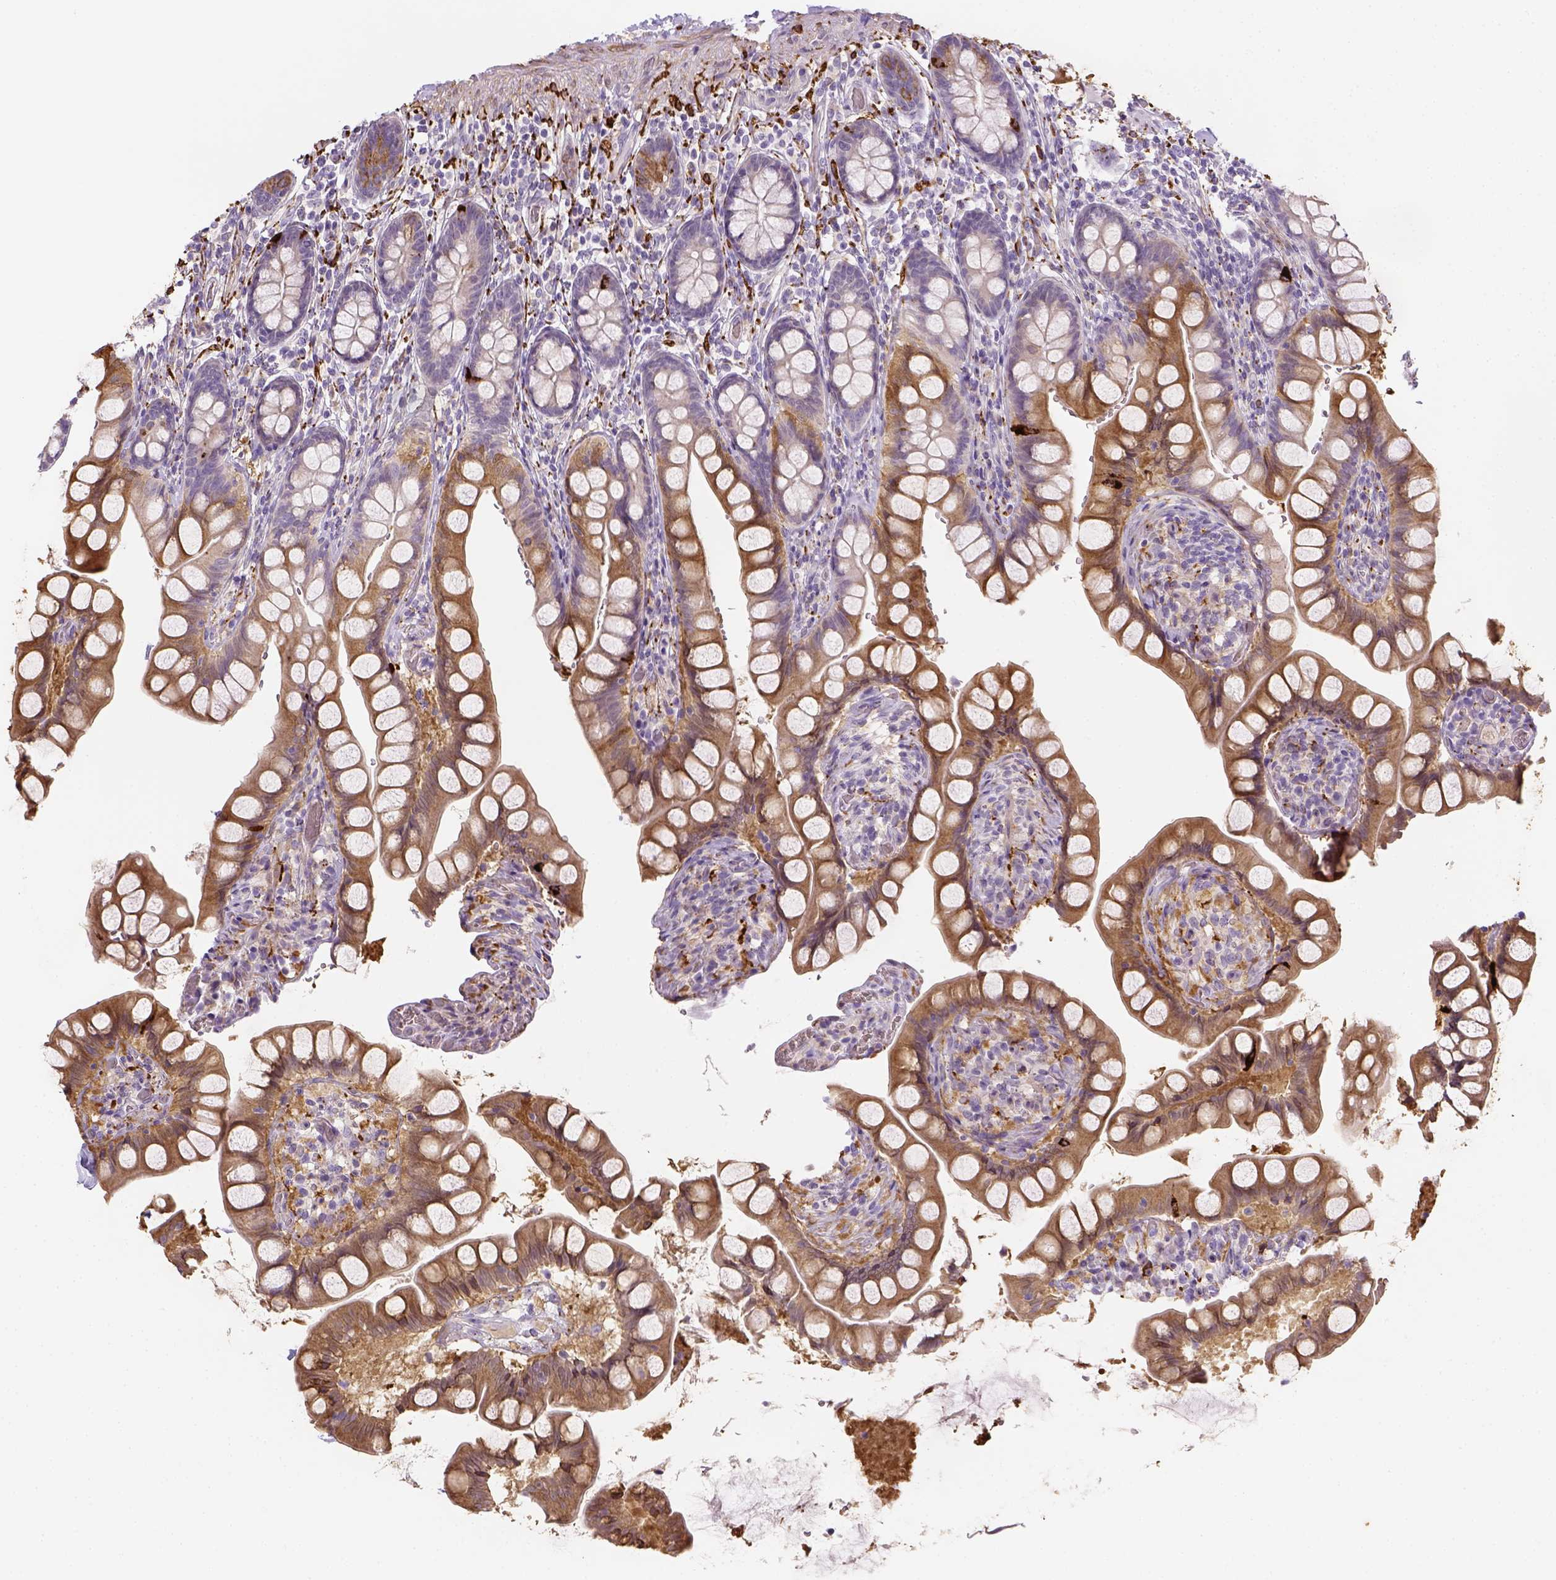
{"staining": {"intensity": "strong", "quantity": "25%-75%", "location": "cytoplasmic/membranous,nuclear"}, "tissue": "small intestine", "cell_type": "Glandular cells", "image_type": "normal", "snomed": [{"axis": "morphology", "description": "Normal tissue, NOS"}, {"axis": "topography", "description": "Small intestine"}], "caption": "An image of small intestine stained for a protein shows strong cytoplasmic/membranous,nuclear brown staining in glandular cells.", "gene": "CACNB1", "patient": {"sex": "male", "age": 70}}